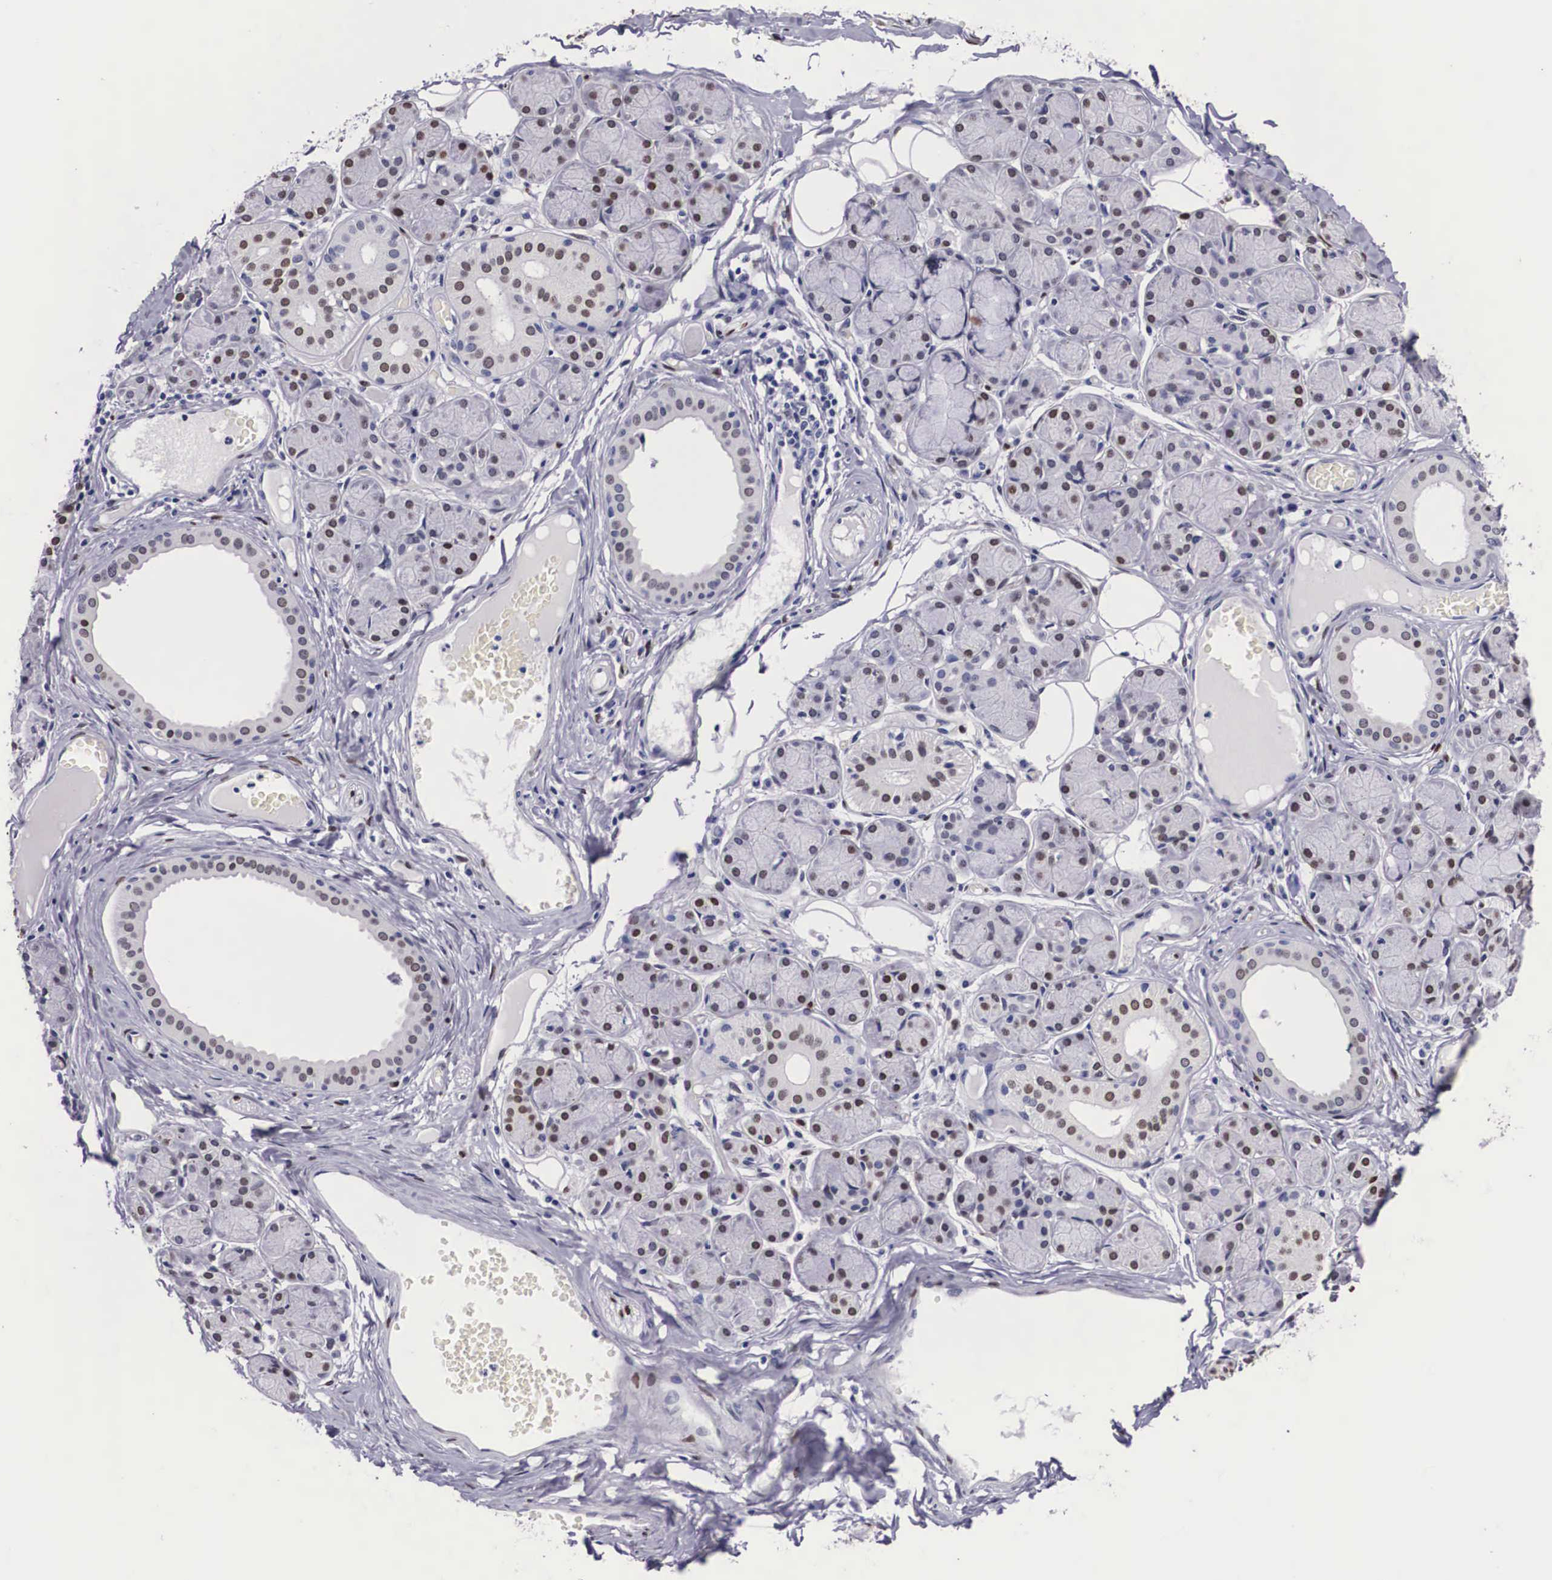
{"staining": {"intensity": "moderate", "quantity": "25%-75%", "location": "nuclear"}, "tissue": "salivary gland", "cell_type": "Glandular cells", "image_type": "normal", "snomed": [{"axis": "morphology", "description": "Normal tissue, NOS"}, {"axis": "topography", "description": "Salivary gland"}], "caption": "Protein expression analysis of normal human salivary gland reveals moderate nuclear staining in about 25%-75% of glandular cells.", "gene": "KHDRBS3", "patient": {"sex": "male", "age": 54}}